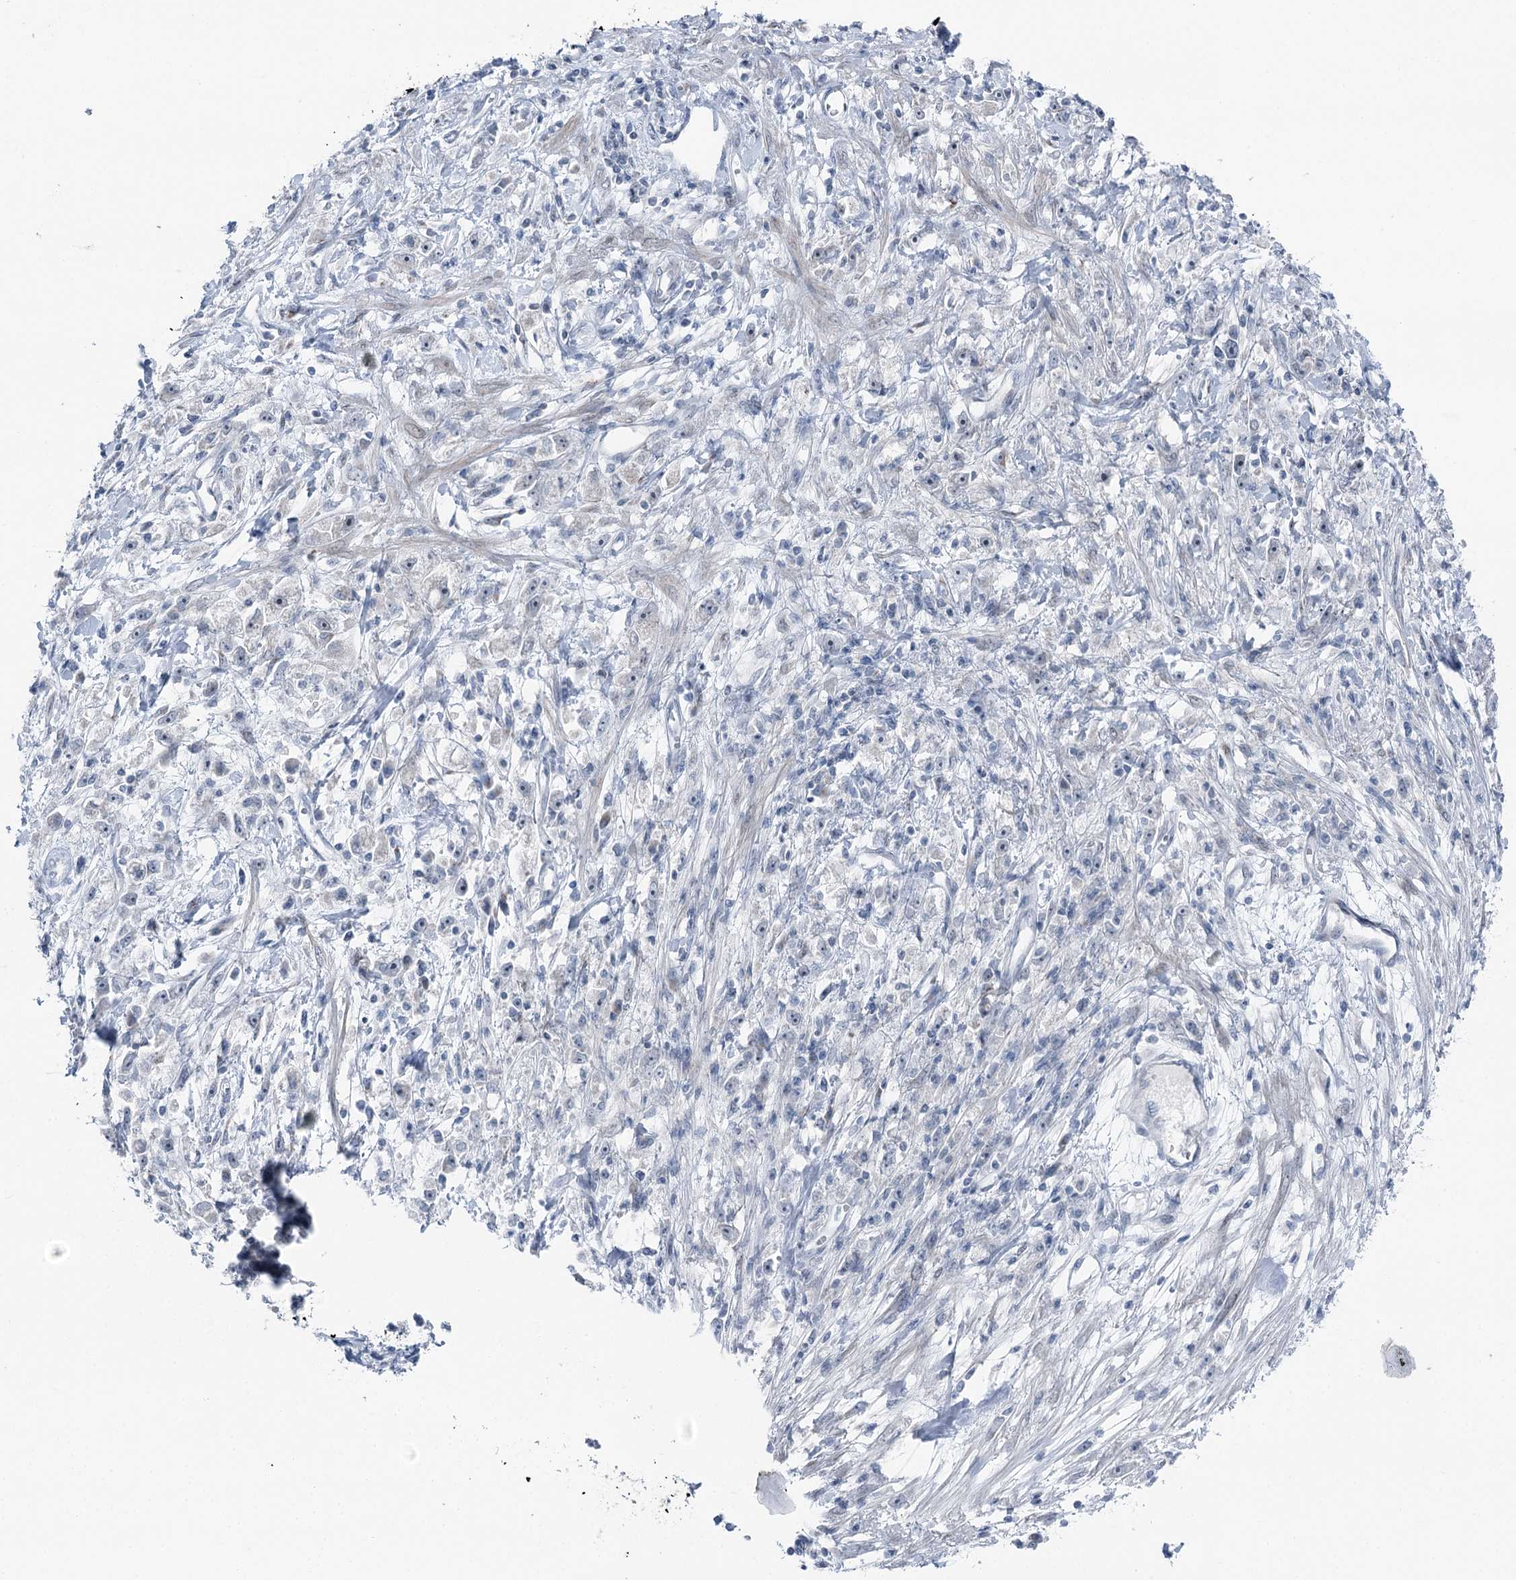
{"staining": {"intensity": "negative", "quantity": "none", "location": "none"}, "tissue": "stomach cancer", "cell_type": "Tumor cells", "image_type": "cancer", "snomed": [{"axis": "morphology", "description": "Adenocarcinoma, NOS"}, {"axis": "topography", "description": "Stomach"}], "caption": "High magnification brightfield microscopy of stomach cancer stained with DAB (brown) and counterstained with hematoxylin (blue): tumor cells show no significant staining. (DAB immunohistochemistry (IHC) visualized using brightfield microscopy, high magnification).", "gene": "STEEP1", "patient": {"sex": "female", "age": 59}}